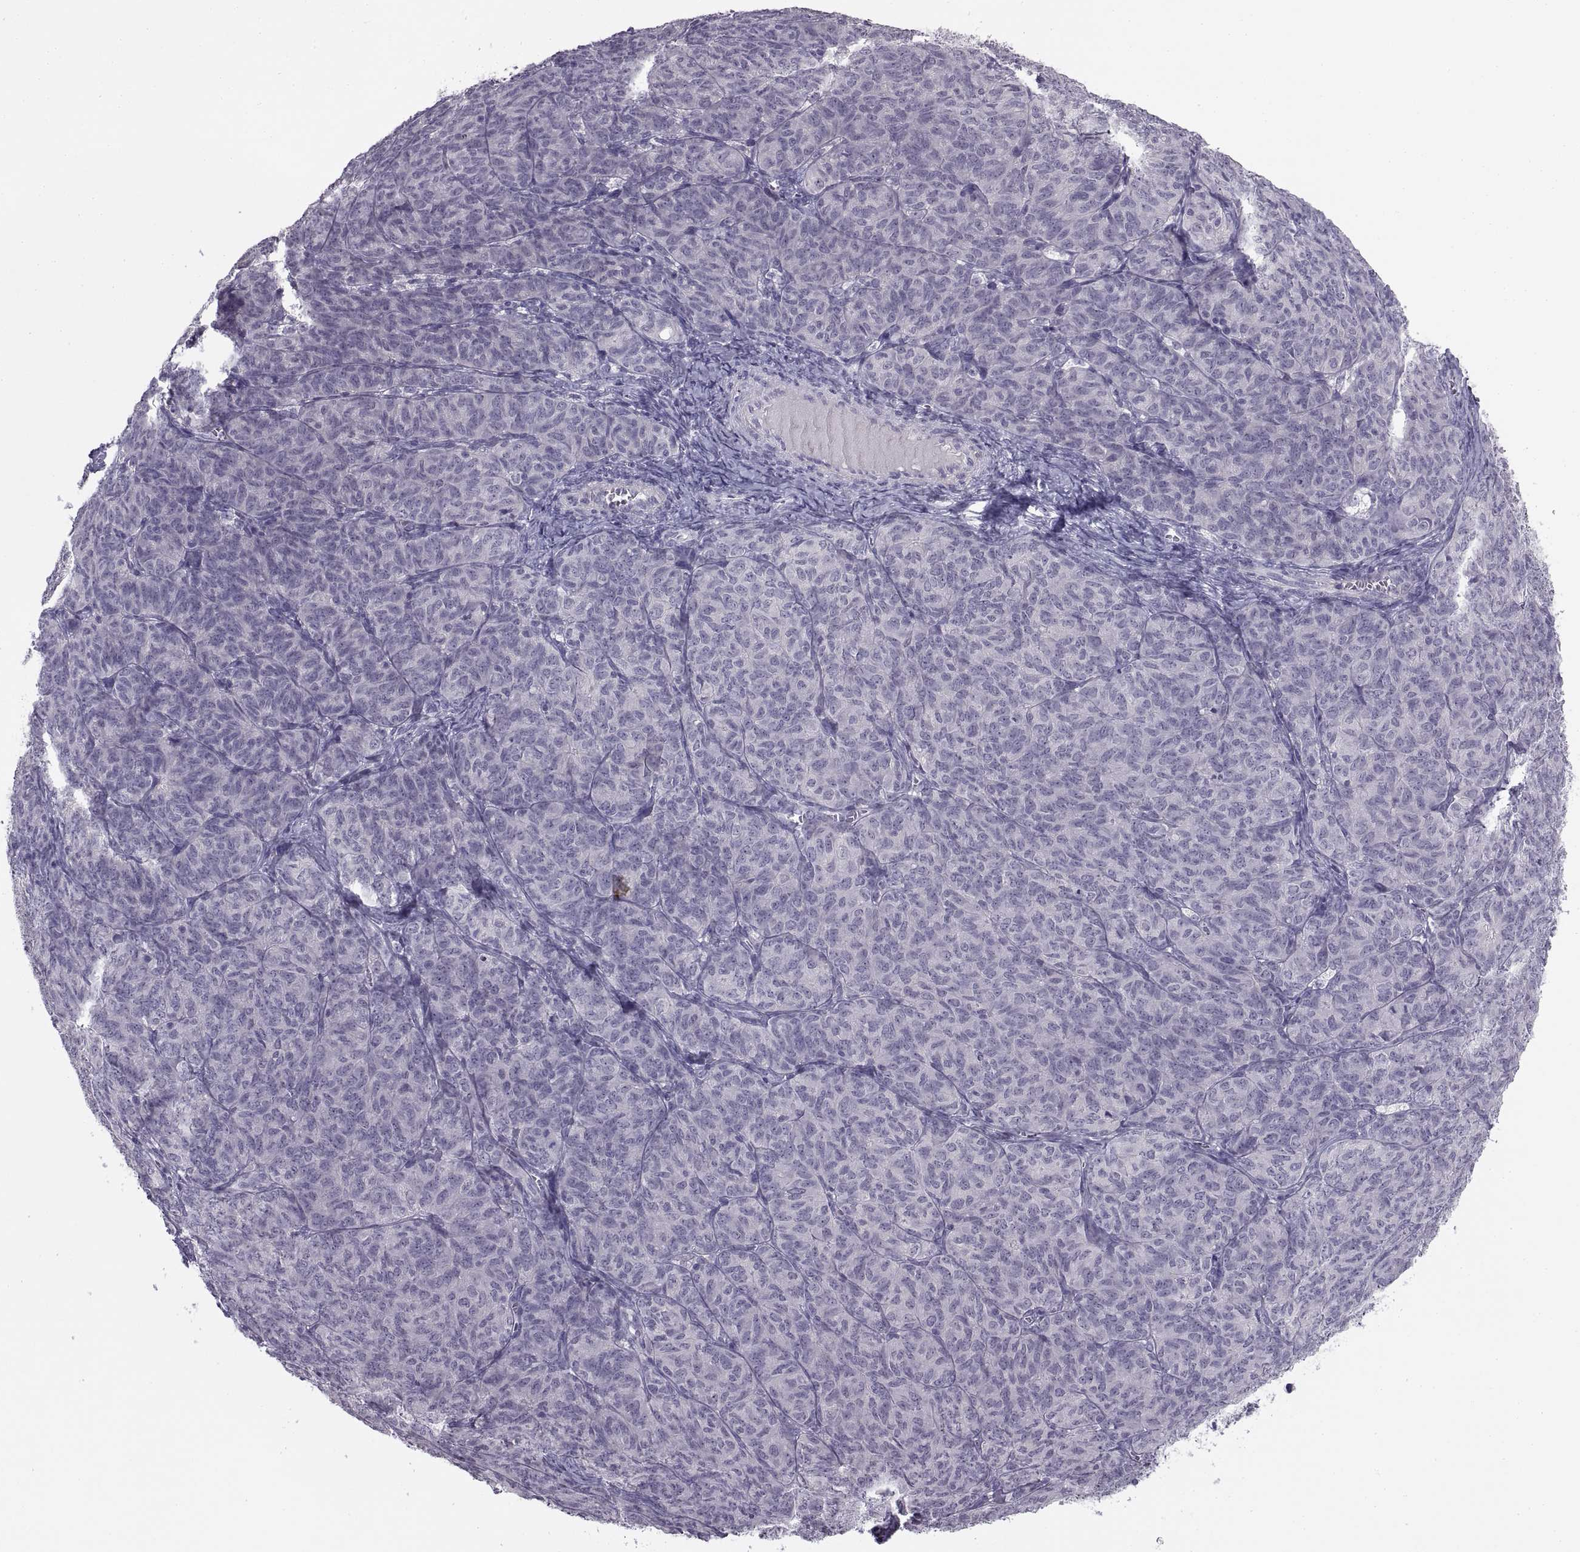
{"staining": {"intensity": "negative", "quantity": "none", "location": "none"}, "tissue": "ovarian cancer", "cell_type": "Tumor cells", "image_type": "cancer", "snomed": [{"axis": "morphology", "description": "Carcinoma, endometroid"}, {"axis": "topography", "description": "Ovary"}], "caption": "A high-resolution image shows IHC staining of ovarian endometroid carcinoma, which exhibits no significant expression in tumor cells.", "gene": "BSPH1", "patient": {"sex": "female", "age": 80}}